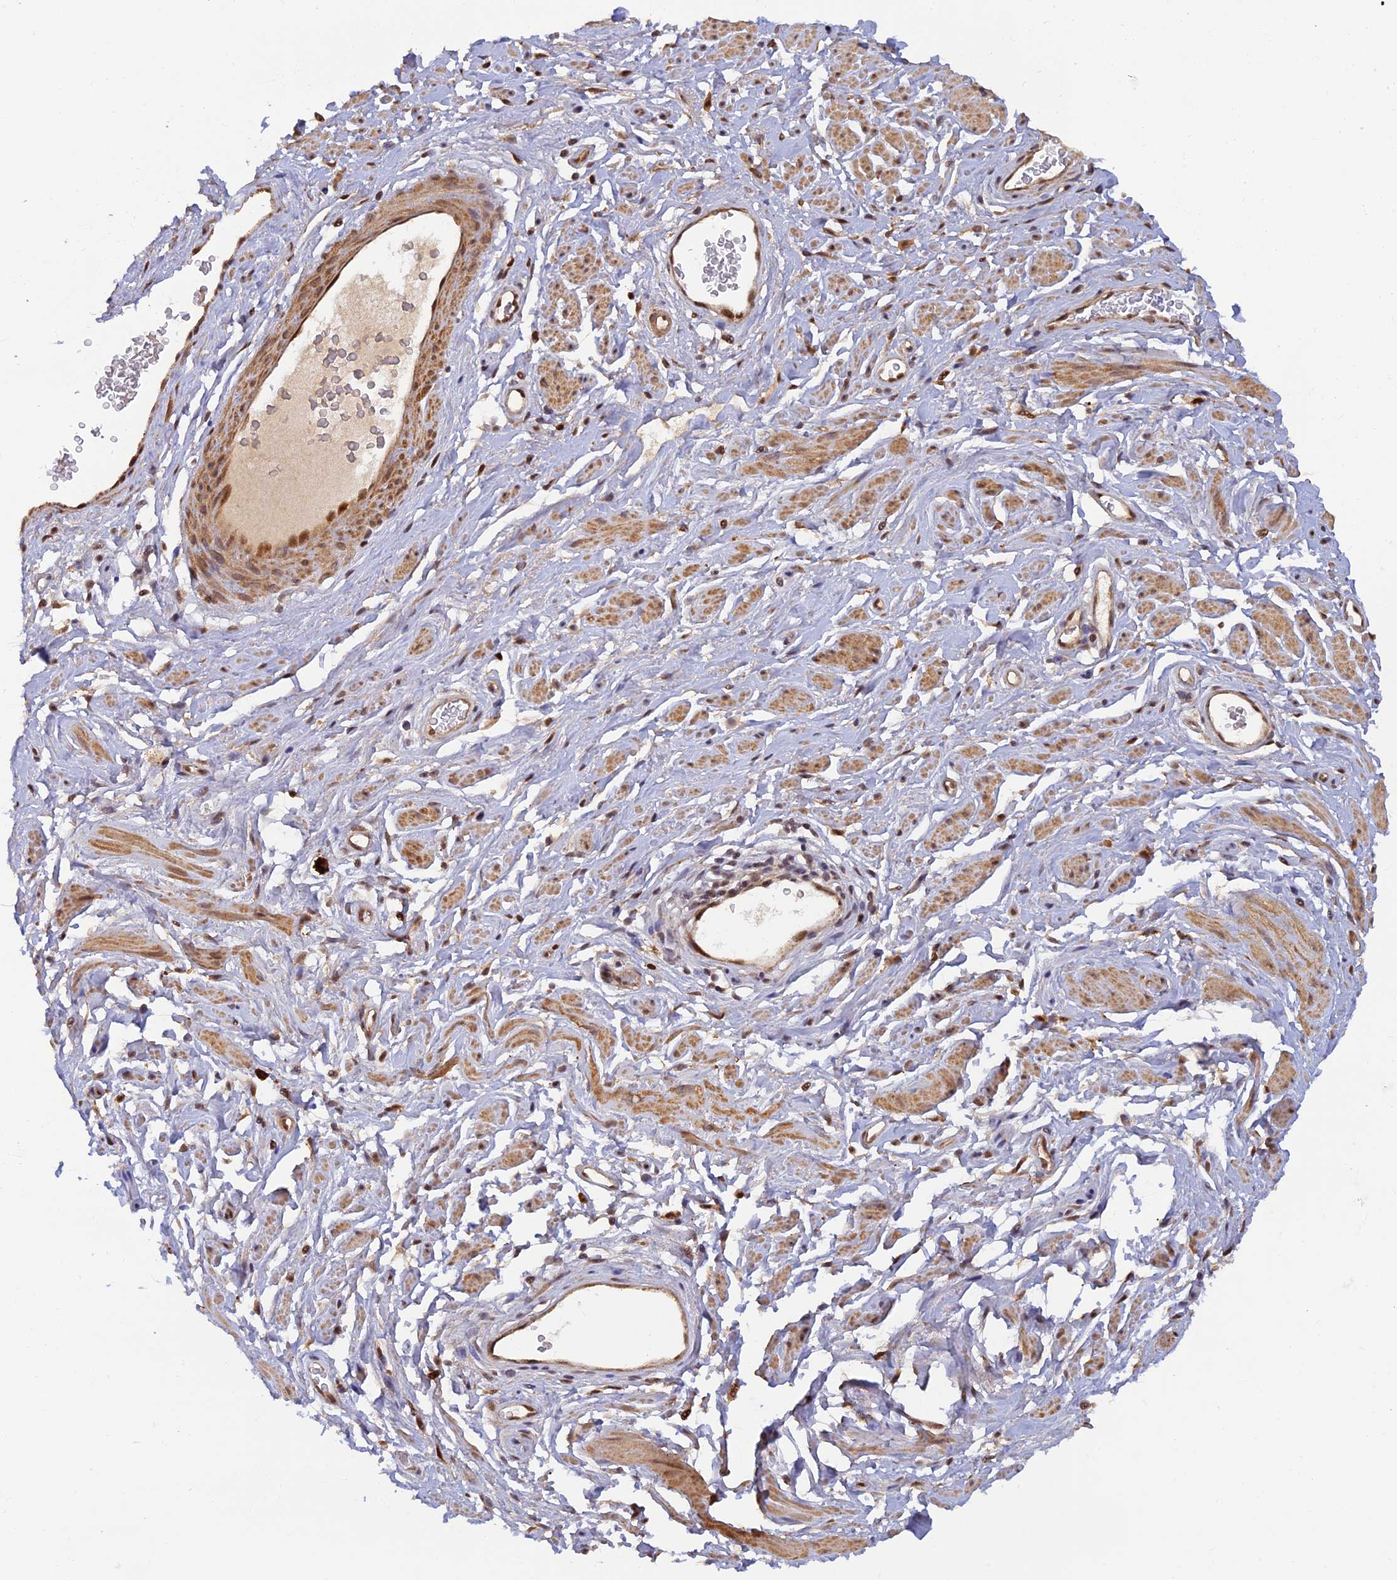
{"staining": {"intensity": "moderate", "quantity": "<25%", "location": "cytoplasmic/membranous,nuclear"}, "tissue": "adipose tissue", "cell_type": "Adipocytes", "image_type": "normal", "snomed": [{"axis": "morphology", "description": "Normal tissue, NOS"}, {"axis": "morphology", "description": "Adenocarcinoma, NOS"}, {"axis": "topography", "description": "Rectum"}, {"axis": "topography", "description": "Vagina"}, {"axis": "topography", "description": "Peripheral nerve tissue"}], "caption": "Protein analysis of unremarkable adipose tissue demonstrates moderate cytoplasmic/membranous,nuclear staining in about <25% of adipocytes.", "gene": "ZNF565", "patient": {"sex": "female", "age": 71}}